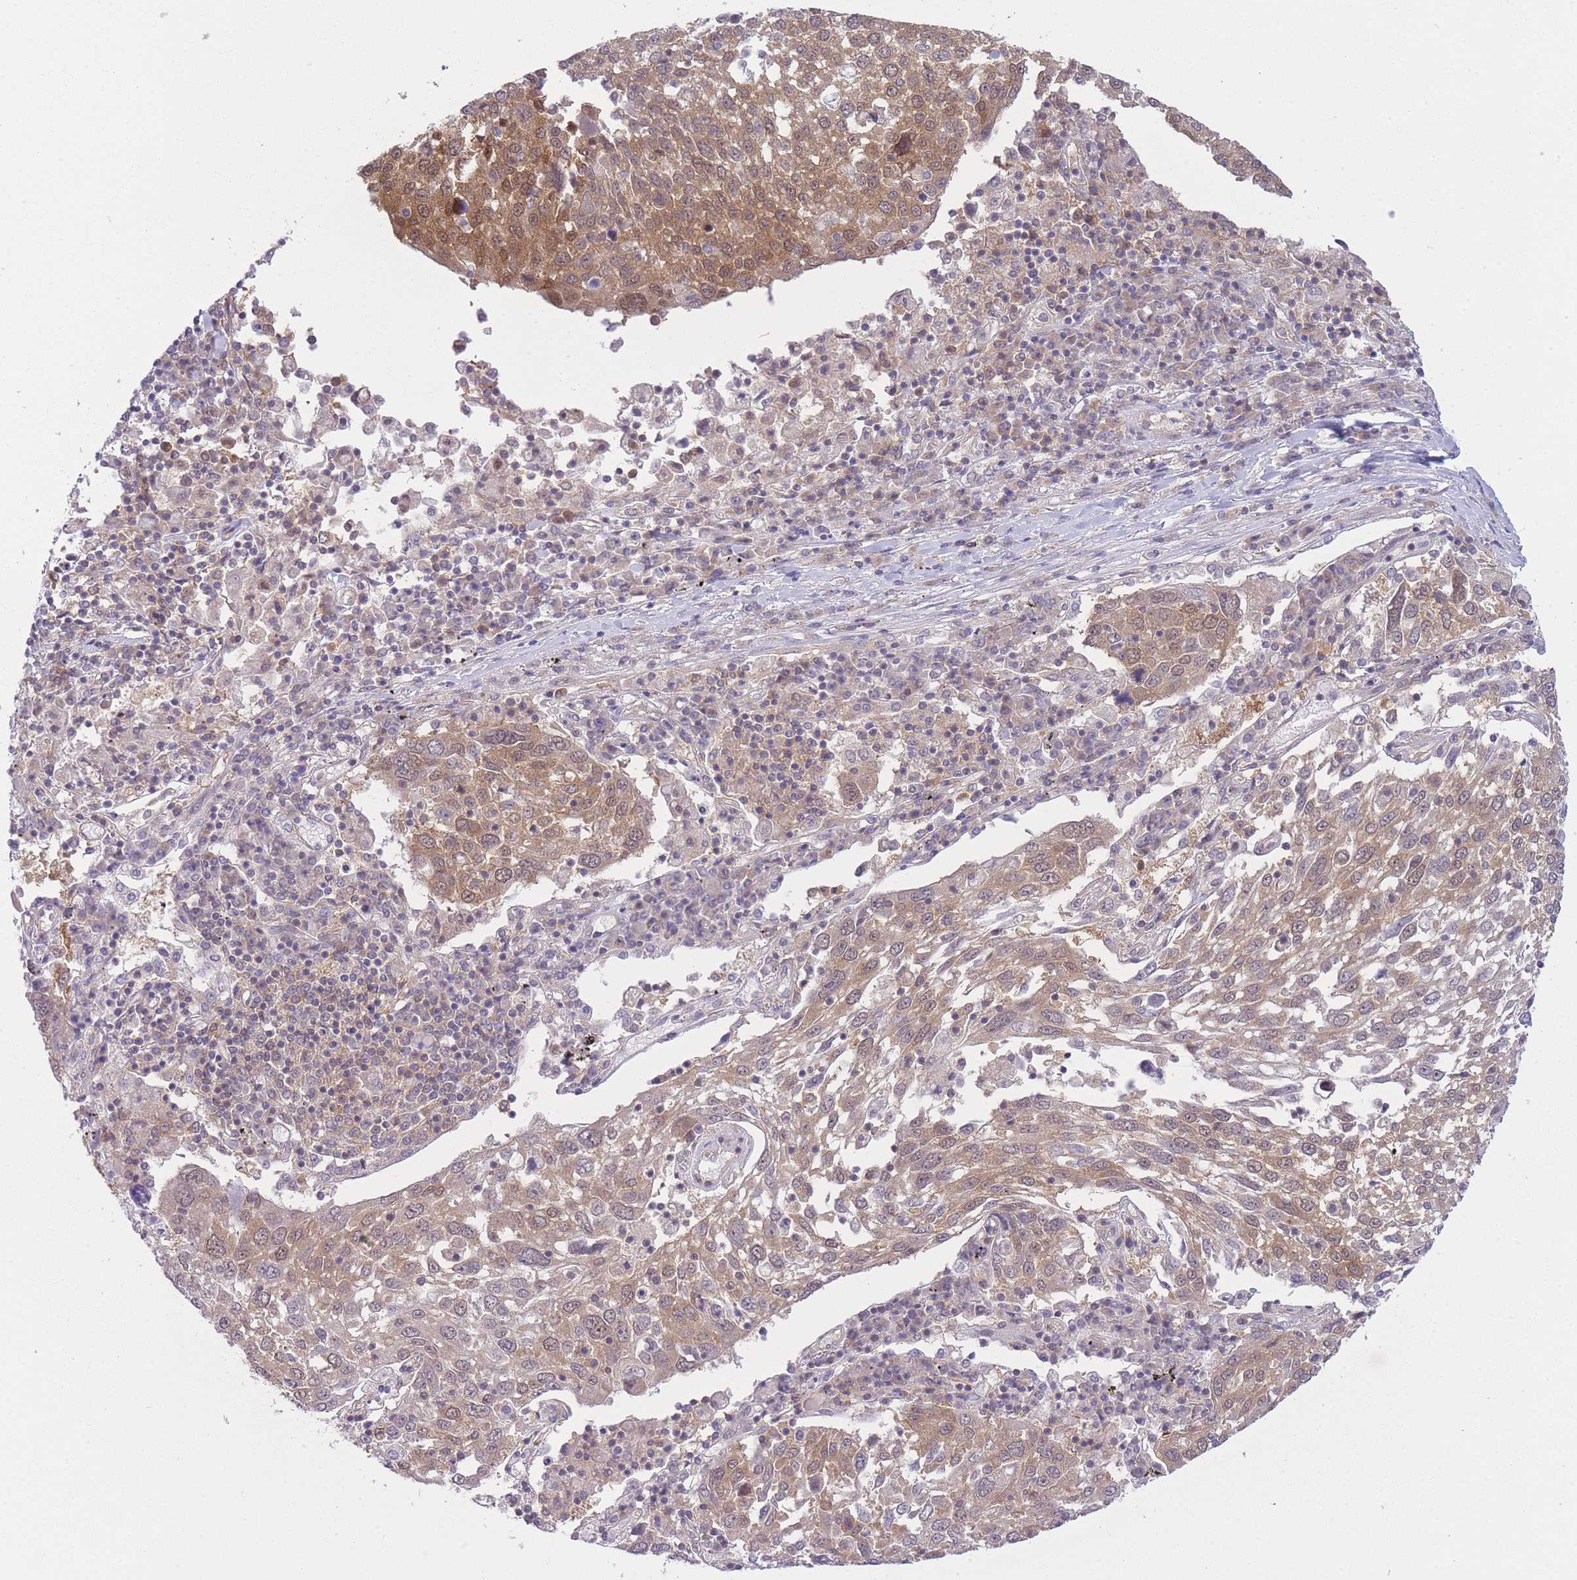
{"staining": {"intensity": "weak", "quantity": ">75%", "location": "cytoplasmic/membranous"}, "tissue": "lung cancer", "cell_type": "Tumor cells", "image_type": "cancer", "snomed": [{"axis": "morphology", "description": "Squamous cell carcinoma, NOS"}, {"axis": "topography", "description": "Lung"}], "caption": "Lung squamous cell carcinoma stained for a protein displays weak cytoplasmic/membranous positivity in tumor cells. (IHC, brightfield microscopy, high magnification).", "gene": "PFDN6", "patient": {"sex": "male", "age": 65}}